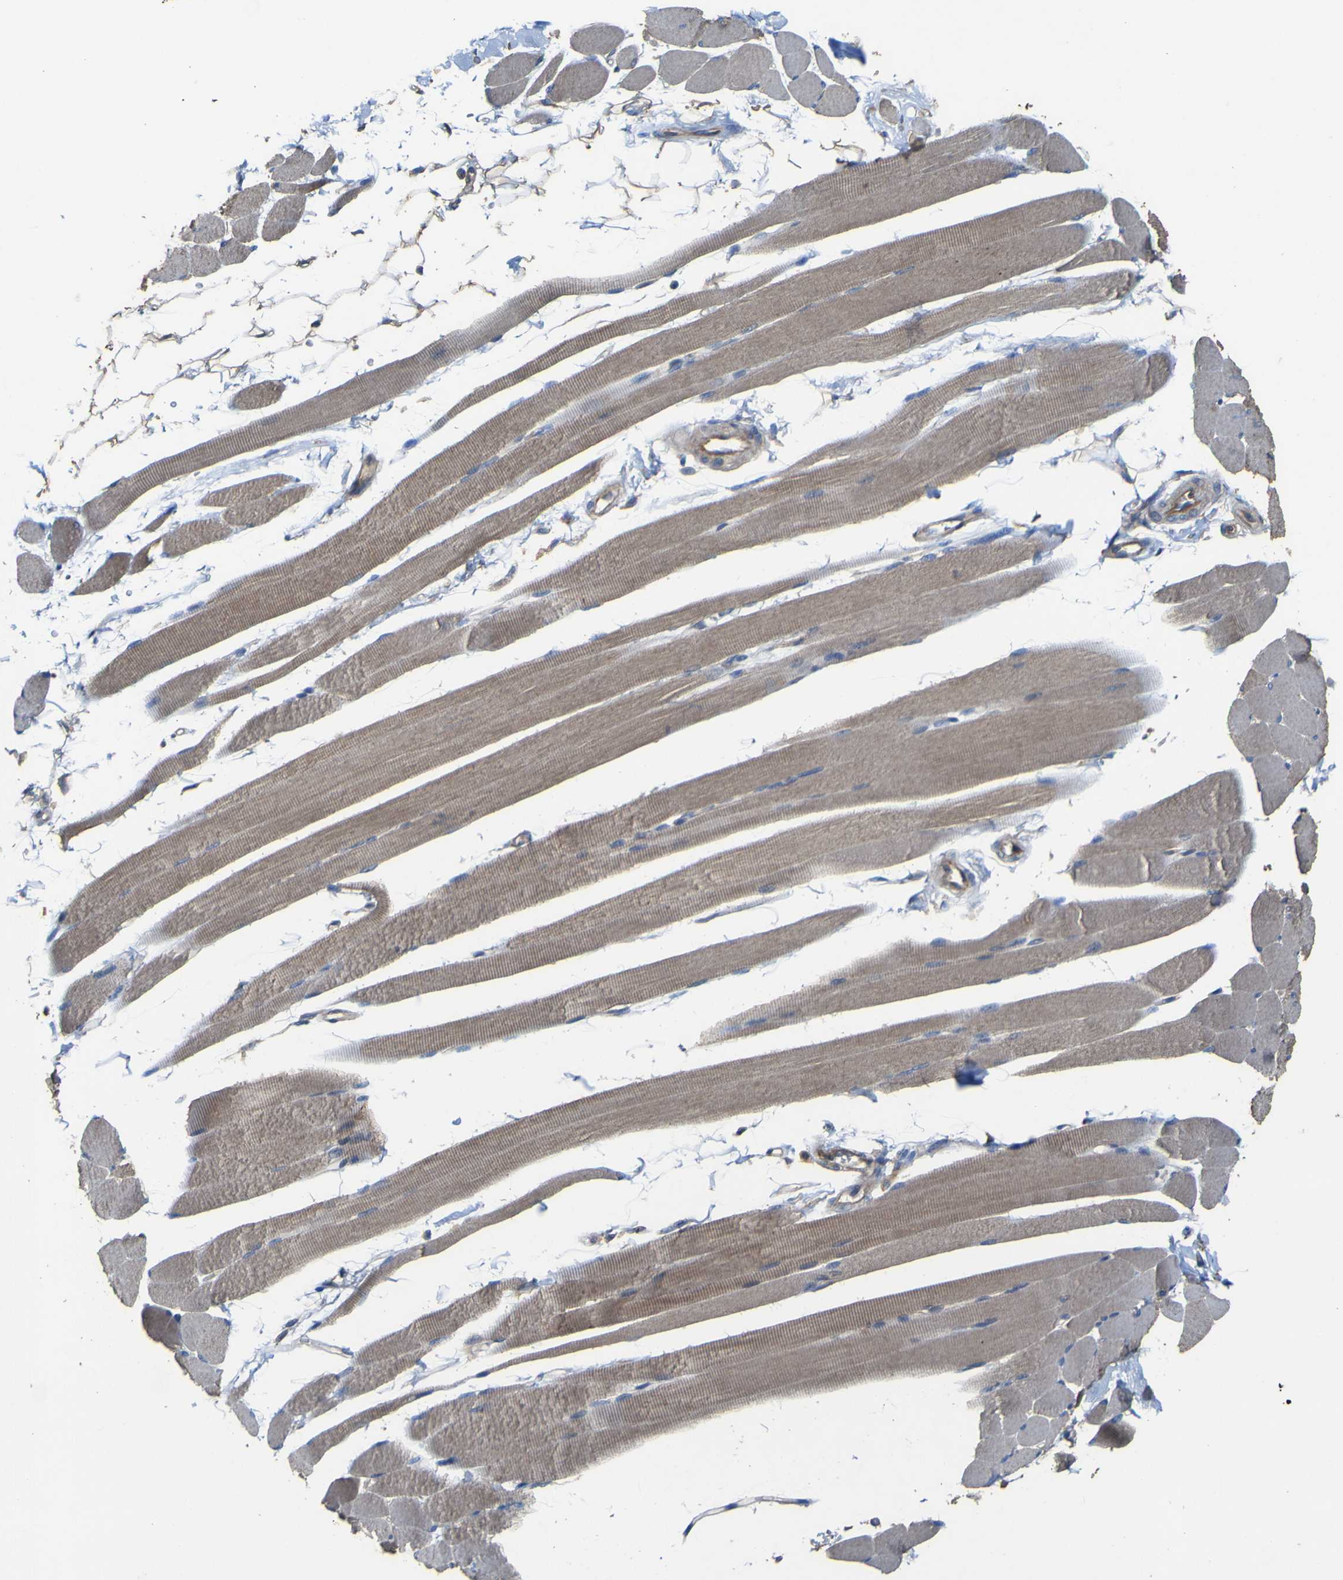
{"staining": {"intensity": "moderate", "quantity": ">75%", "location": "cytoplasmic/membranous"}, "tissue": "skeletal muscle", "cell_type": "Myocytes", "image_type": "normal", "snomed": [{"axis": "morphology", "description": "Normal tissue, NOS"}, {"axis": "topography", "description": "Skeletal muscle"}, {"axis": "topography", "description": "Peripheral nerve tissue"}], "caption": "Immunohistochemical staining of benign human skeletal muscle reveals medium levels of moderate cytoplasmic/membranous staining in approximately >75% of myocytes.", "gene": "TNFSF15", "patient": {"sex": "female", "age": 84}}